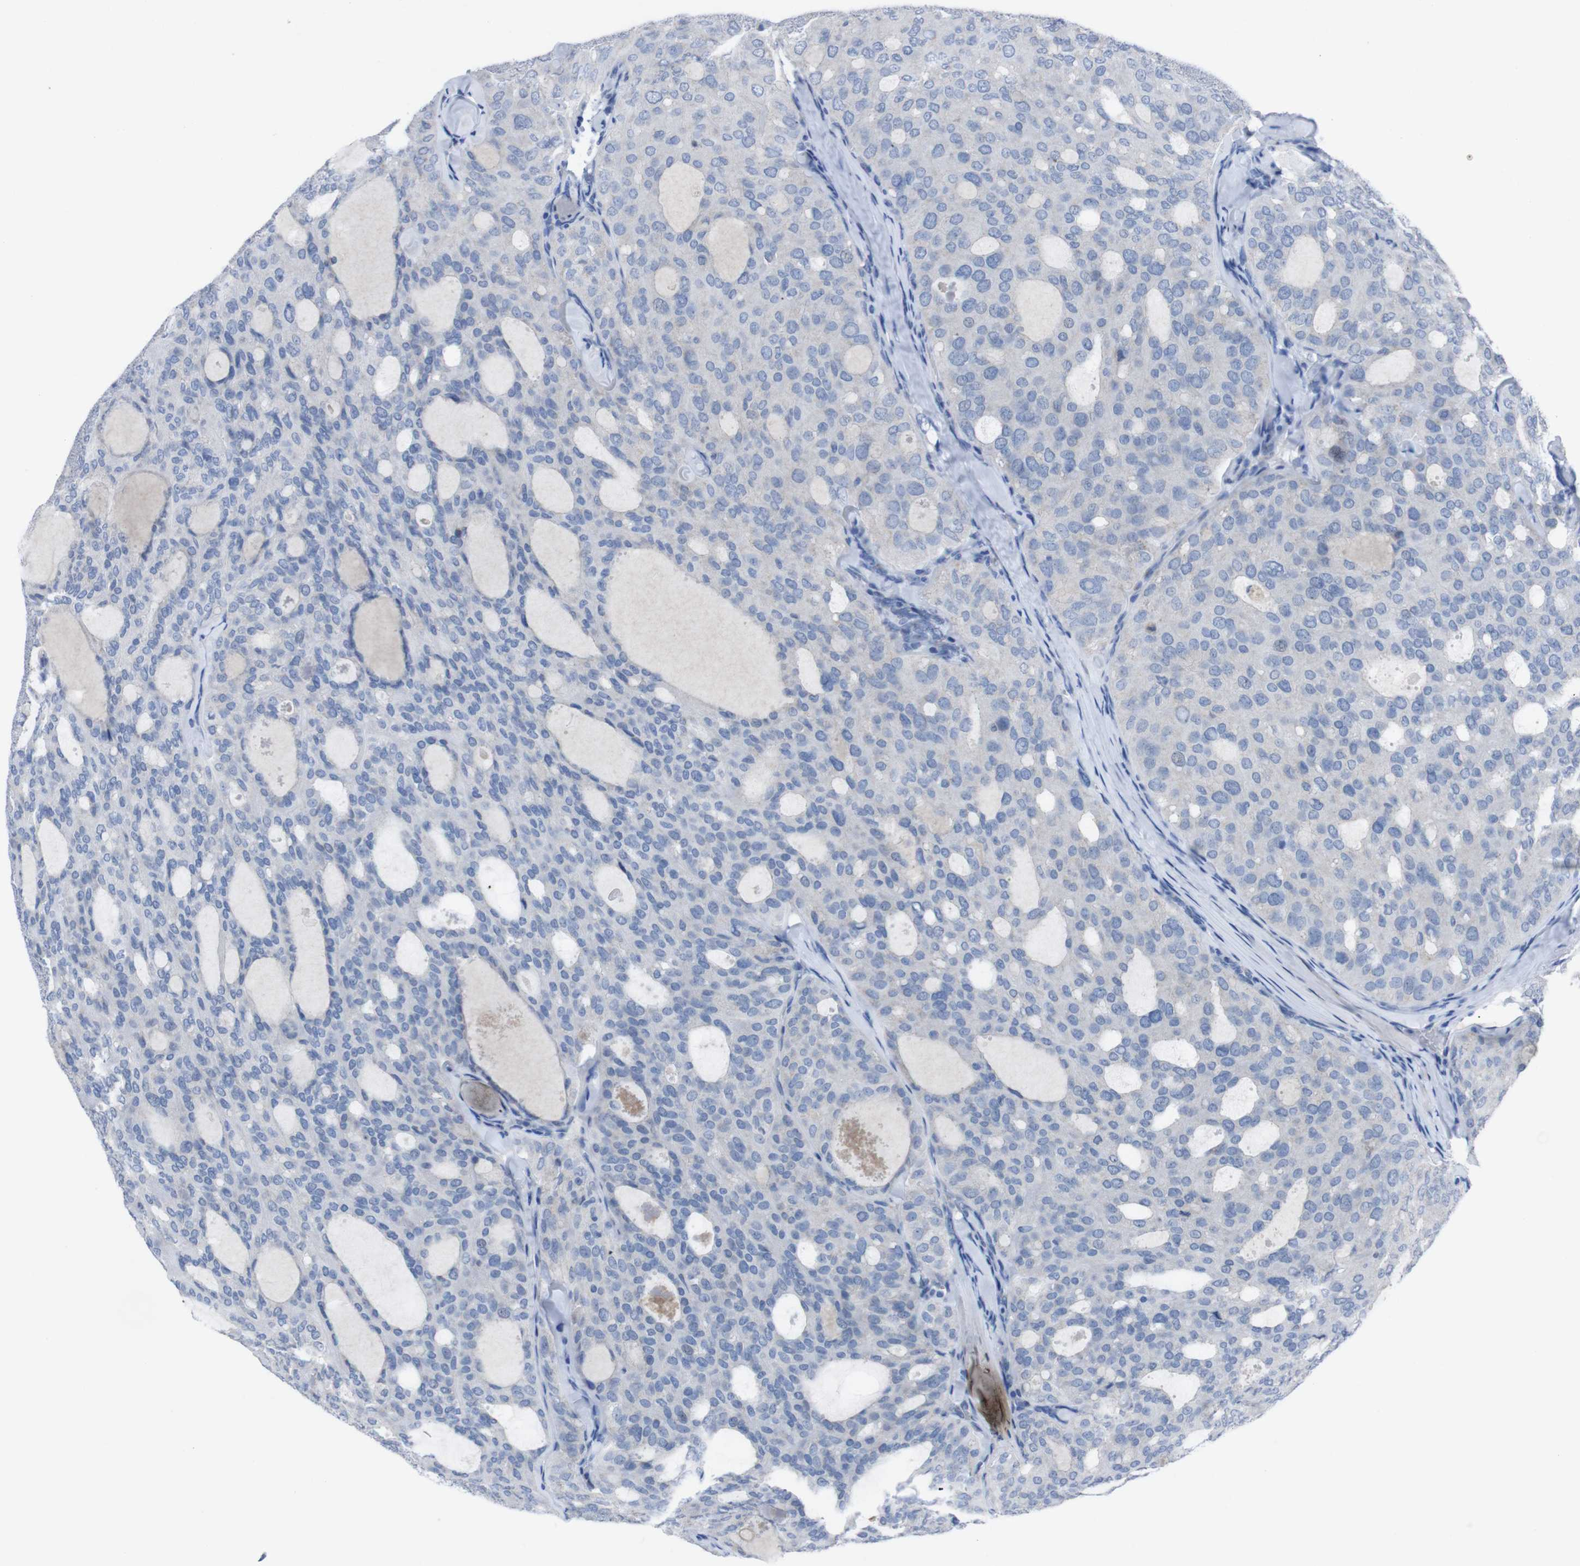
{"staining": {"intensity": "negative", "quantity": "none", "location": "none"}, "tissue": "thyroid cancer", "cell_type": "Tumor cells", "image_type": "cancer", "snomed": [{"axis": "morphology", "description": "Follicular adenoma carcinoma, NOS"}, {"axis": "topography", "description": "Thyroid gland"}], "caption": "Tumor cells show no significant protein expression in follicular adenoma carcinoma (thyroid).", "gene": "IRF4", "patient": {"sex": "male", "age": 75}}